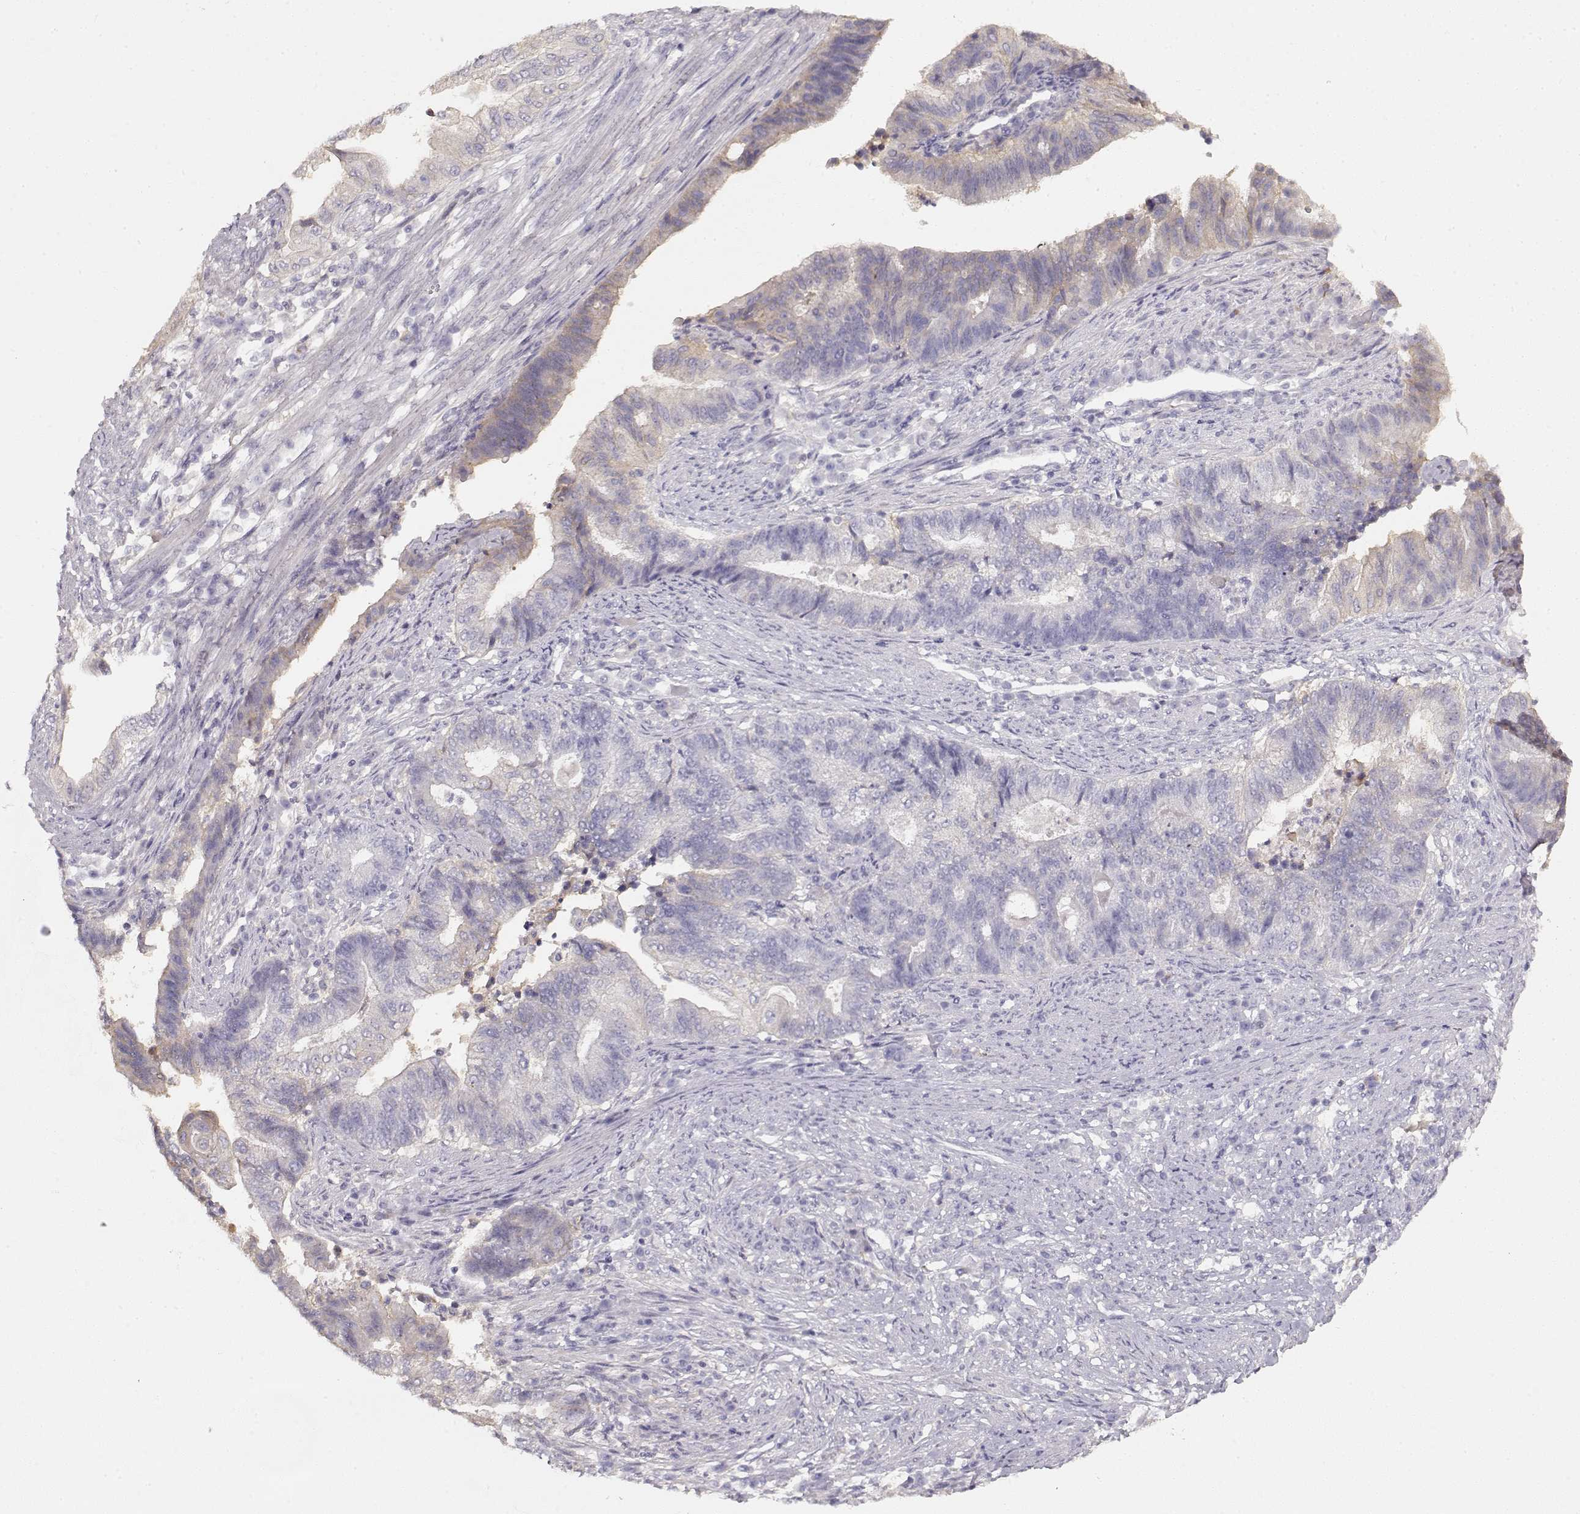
{"staining": {"intensity": "weak", "quantity": "<25%", "location": "cytoplasmic/membranous"}, "tissue": "endometrial cancer", "cell_type": "Tumor cells", "image_type": "cancer", "snomed": [{"axis": "morphology", "description": "Adenocarcinoma, NOS"}, {"axis": "topography", "description": "Uterus"}, {"axis": "topography", "description": "Endometrium"}], "caption": "Endometrial cancer (adenocarcinoma) stained for a protein using immunohistochemistry (IHC) demonstrates no staining tumor cells.", "gene": "NDRG4", "patient": {"sex": "female", "age": 54}}